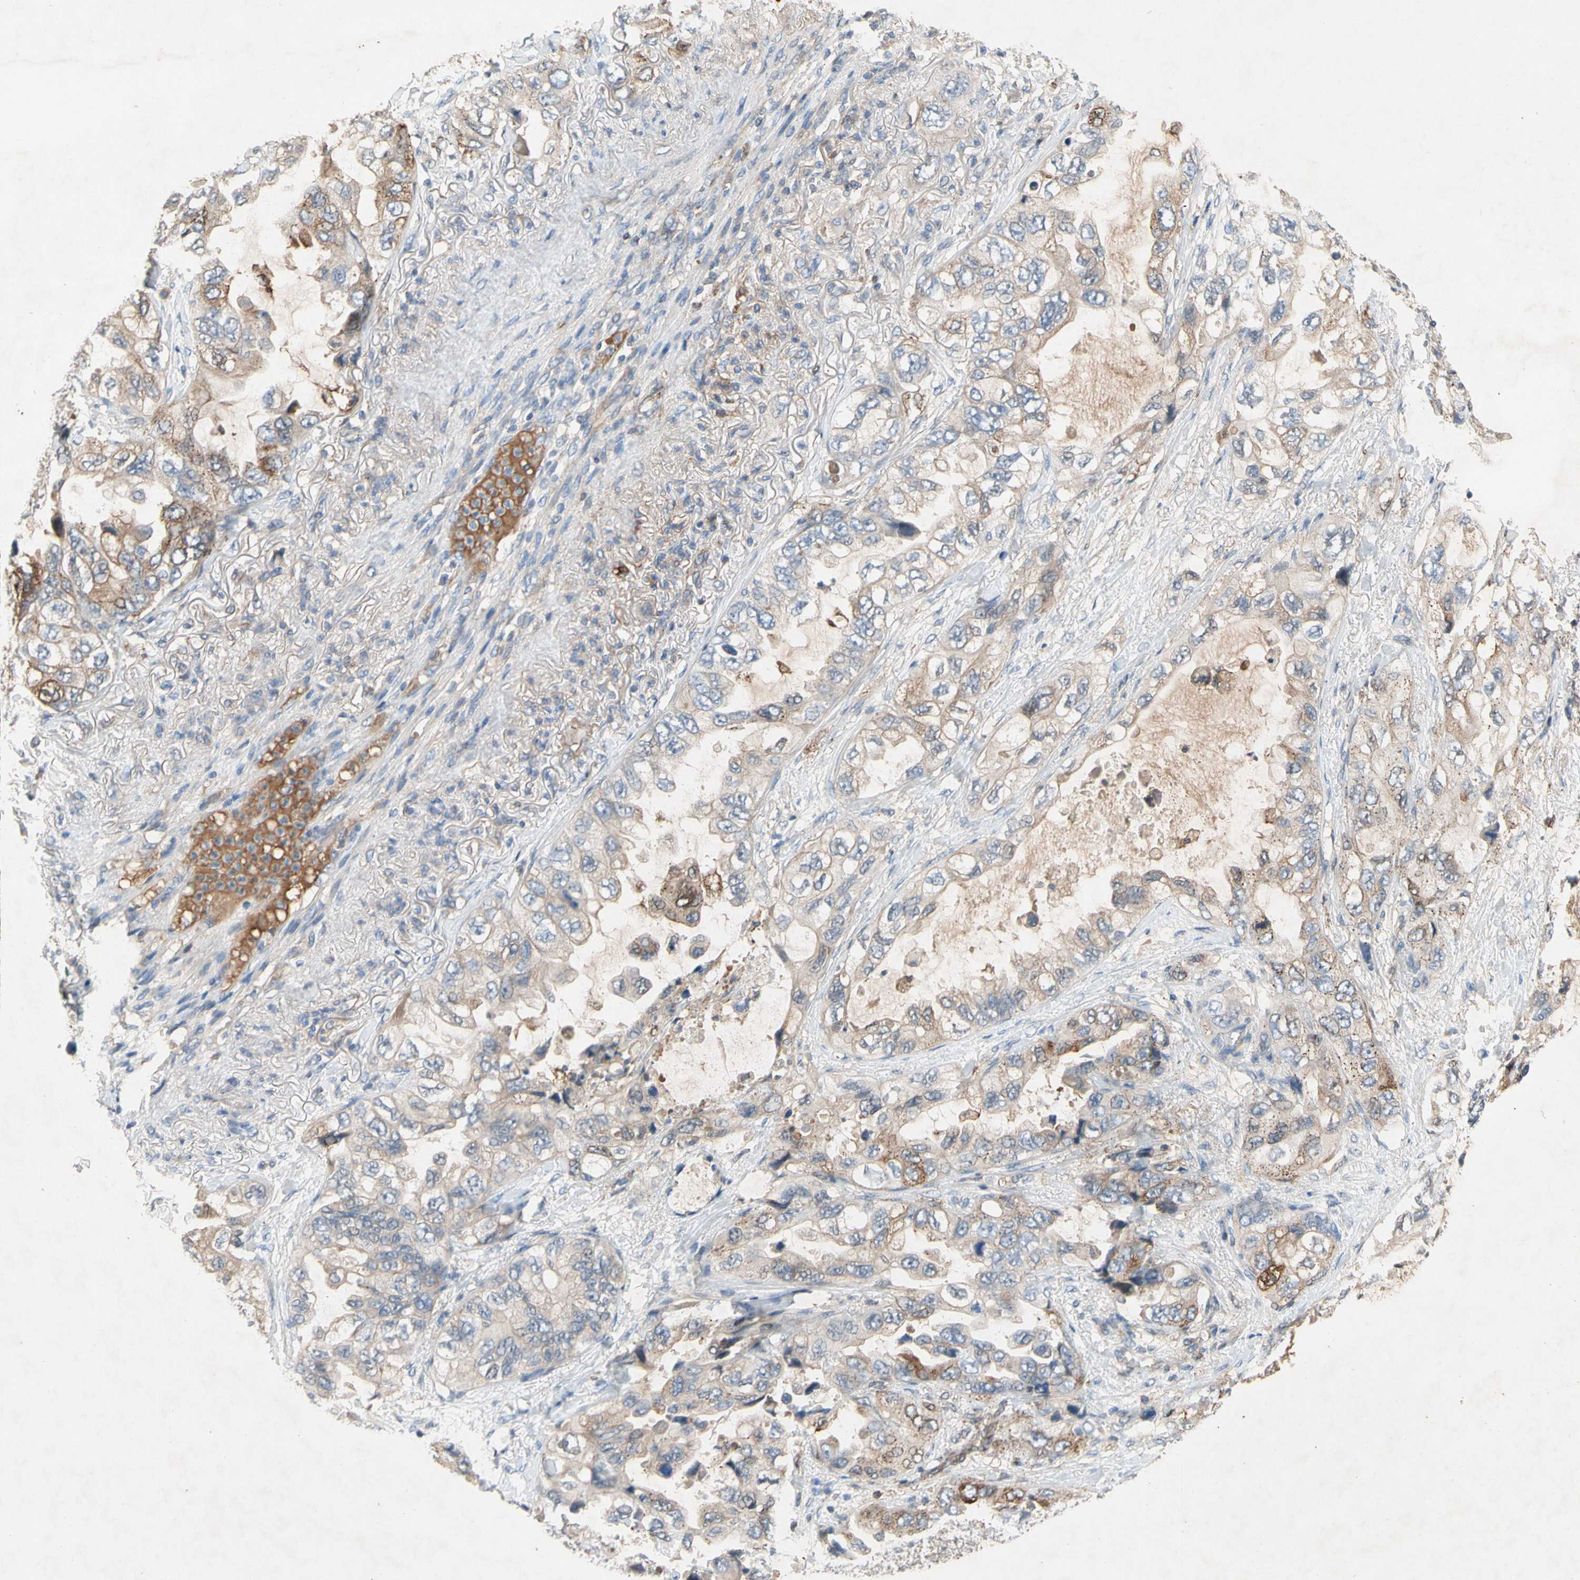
{"staining": {"intensity": "moderate", "quantity": "25%-75%", "location": "cytoplasmic/membranous"}, "tissue": "lung cancer", "cell_type": "Tumor cells", "image_type": "cancer", "snomed": [{"axis": "morphology", "description": "Squamous cell carcinoma, NOS"}, {"axis": "topography", "description": "Lung"}], "caption": "Protein analysis of lung cancer (squamous cell carcinoma) tissue demonstrates moderate cytoplasmic/membranous positivity in about 25%-75% of tumor cells. Using DAB (3,3'-diaminobenzidine) (brown) and hematoxylin (blue) stains, captured at high magnification using brightfield microscopy.", "gene": "NDFIP2", "patient": {"sex": "female", "age": 73}}